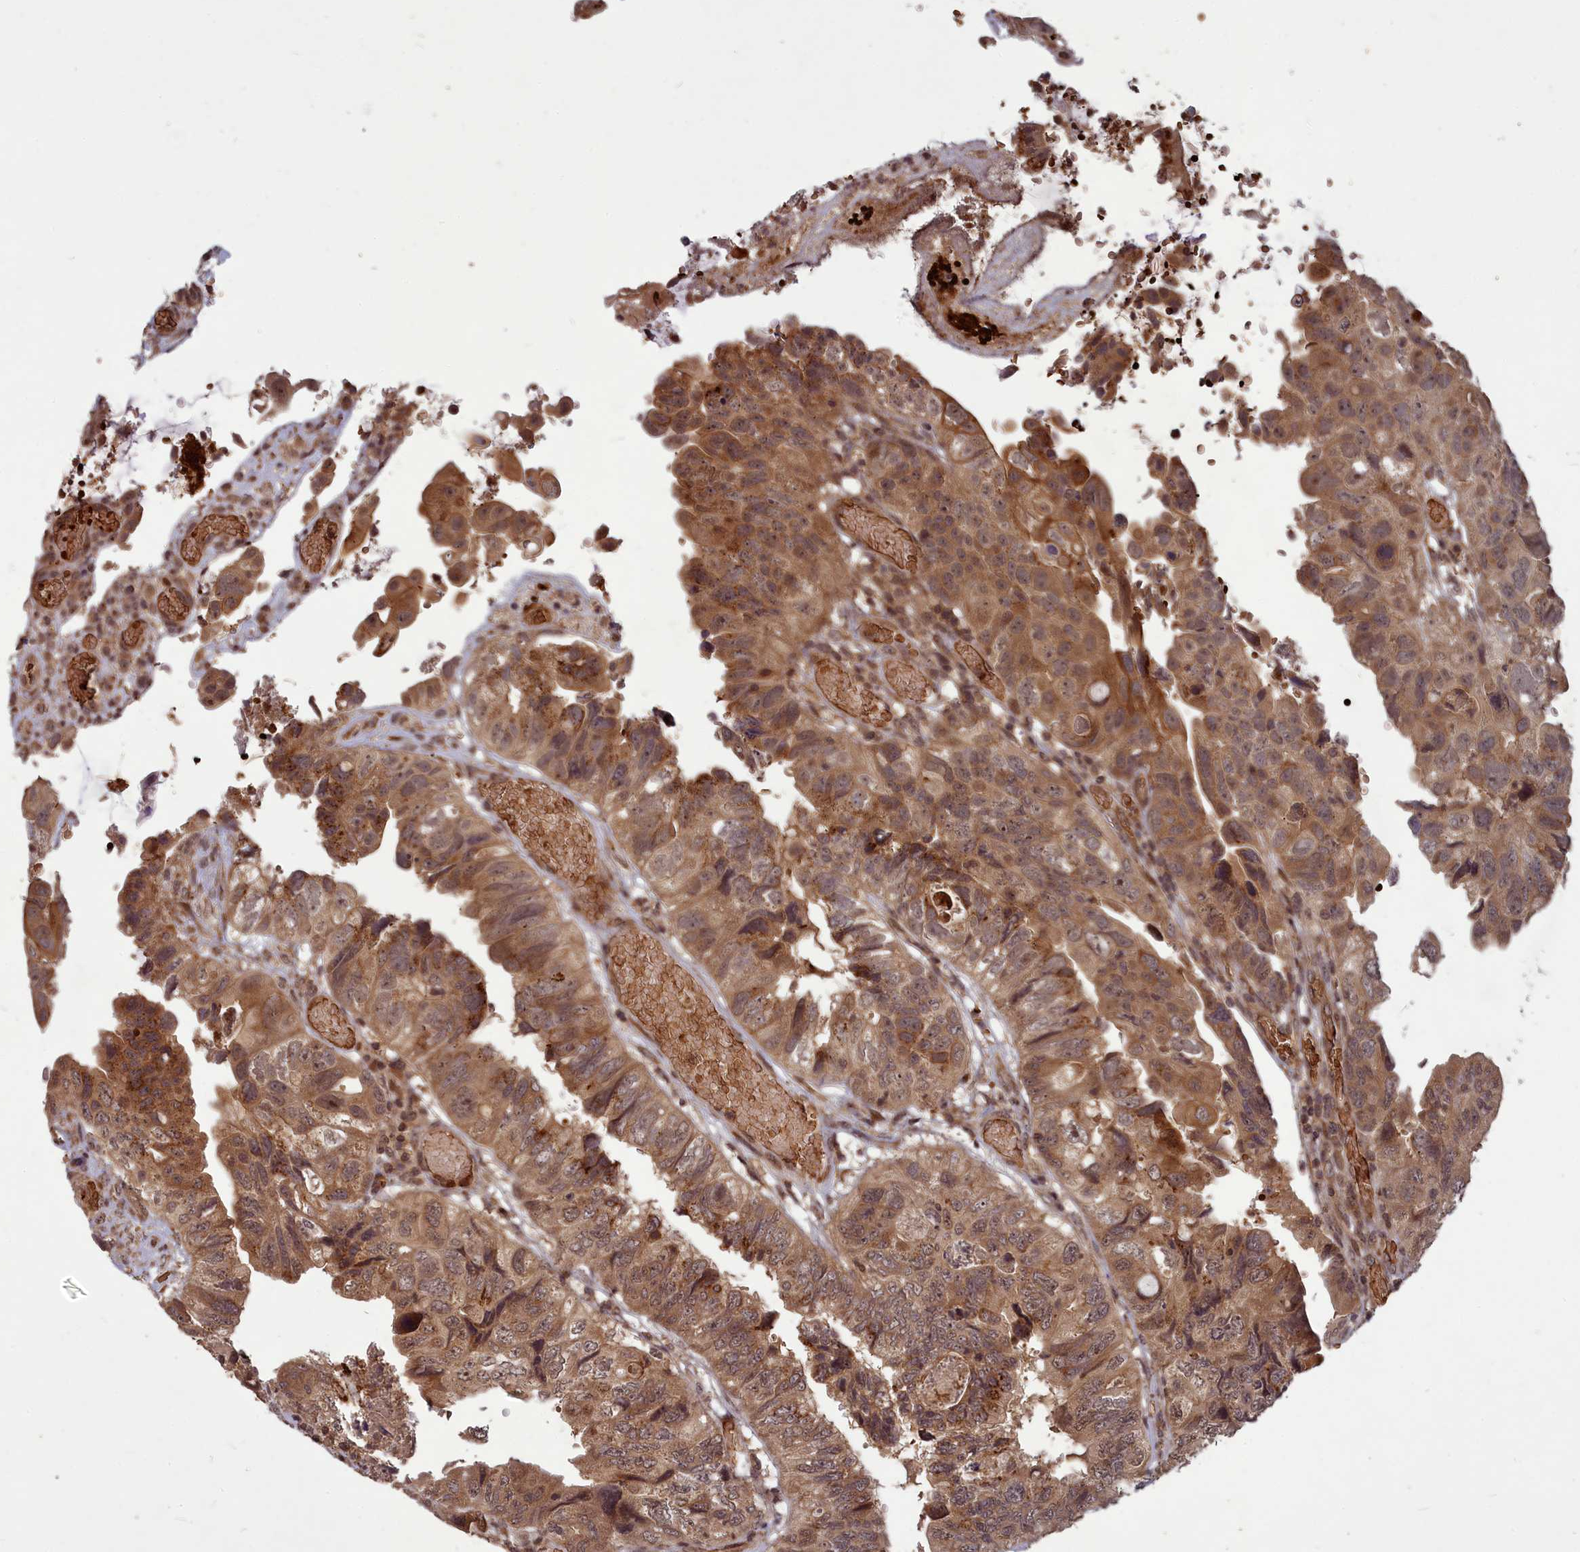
{"staining": {"intensity": "moderate", "quantity": ">75%", "location": "cytoplasmic/membranous"}, "tissue": "colorectal cancer", "cell_type": "Tumor cells", "image_type": "cancer", "snomed": [{"axis": "morphology", "description": "Adenocarcinoma, NOS"}, {"axis": "topography", "description": "Rectum"}], "caption": "Tumor cells demonstrate moderate cytoplasmic/membranous staining in about >75% of cells in colorectal adenocarcinoma.", "gene": "SRMS", "patient": {"sex": "male", "age": 63}}